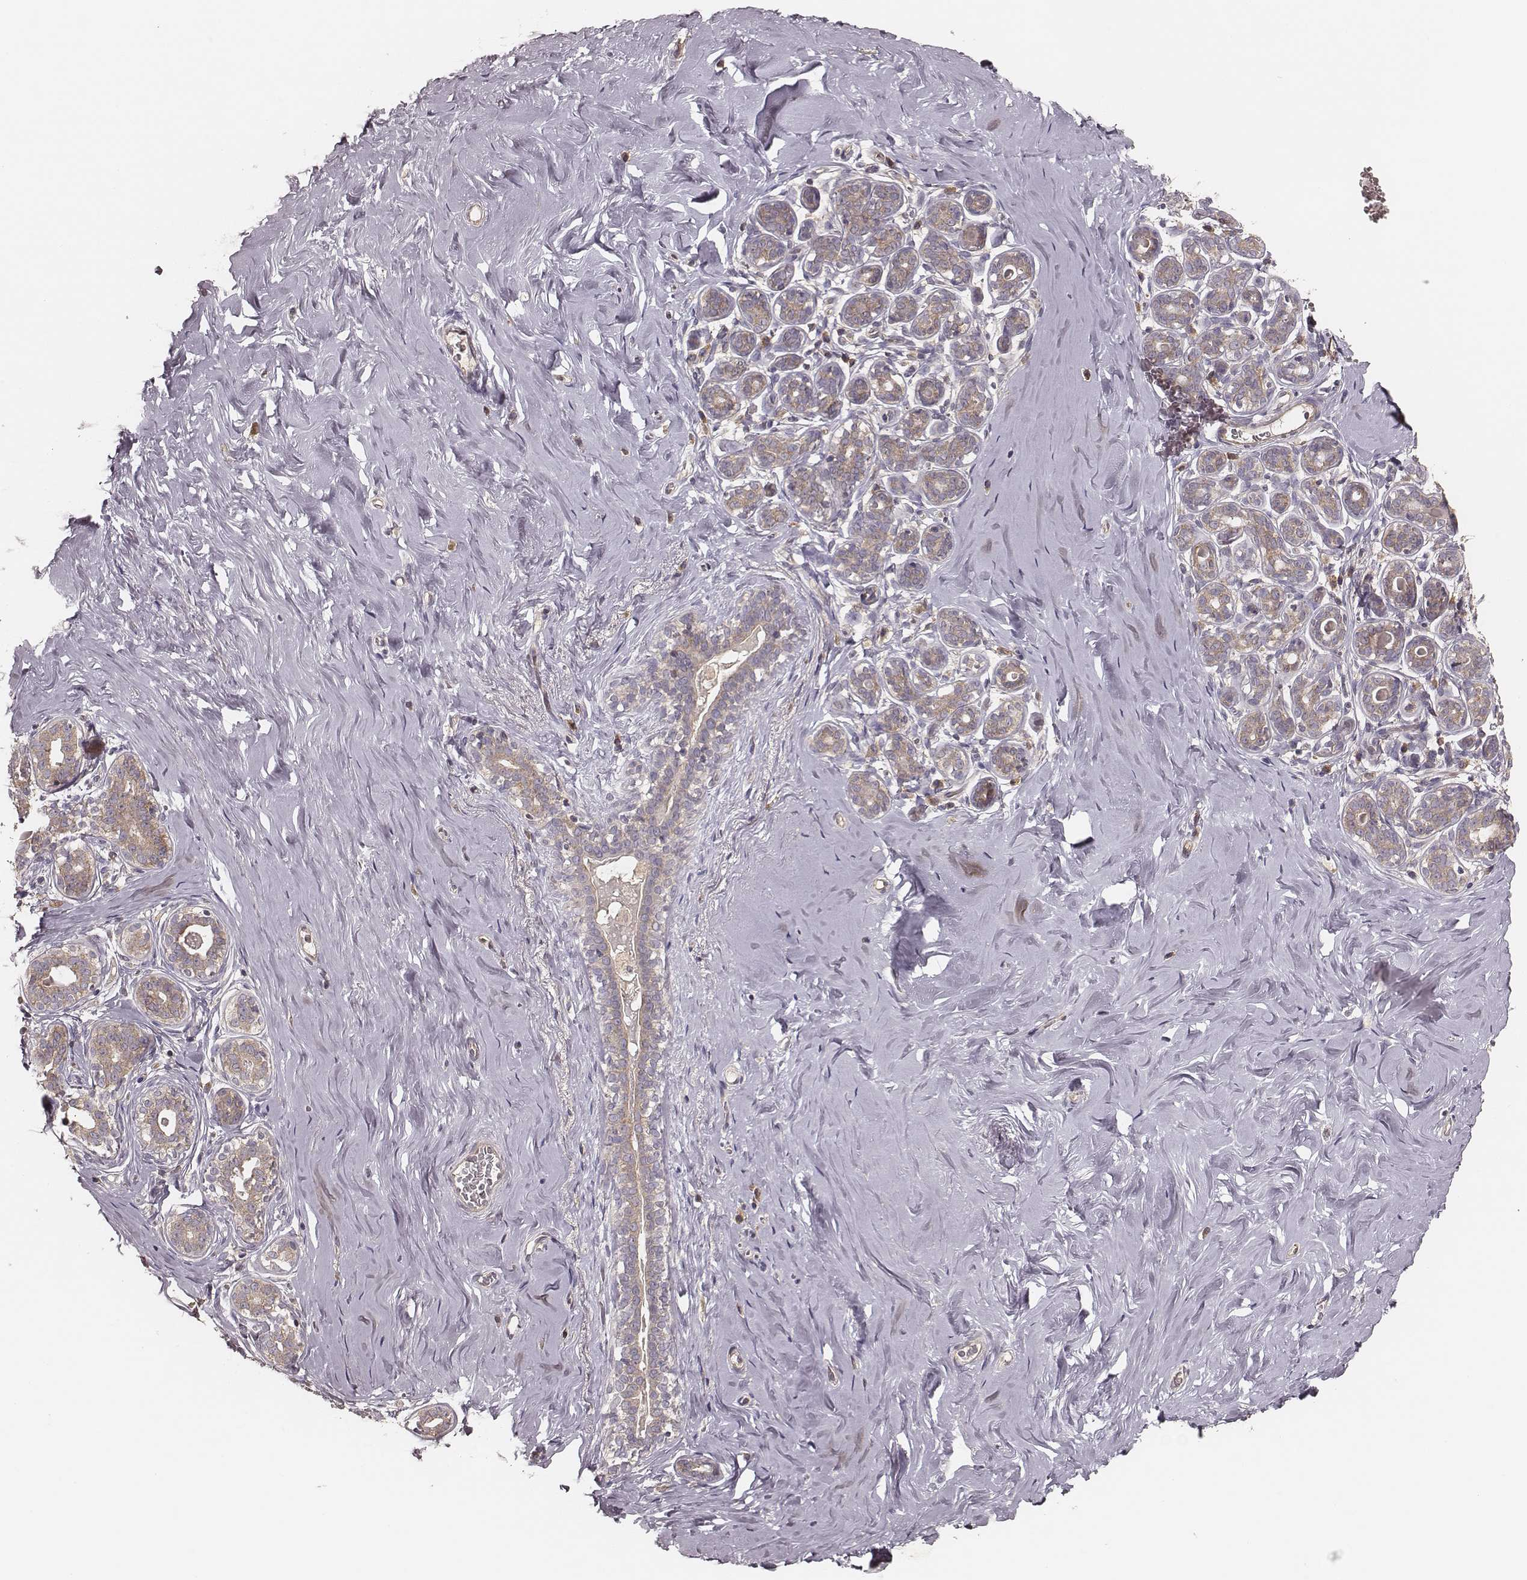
{"staining": {"intensity": "moderate", "quantity": ">75%", "location": "cytoplasmic/membranous"}, "tissue": "breast", "cell_type": "Adipocytes", "image_type": "normal", "snomed": [{"axis": "morphology", "description": "Normal tissue, NOS"}, {"axis": "topography", "description": "Skin"}, {"axis": "topography", "description": "Breast"}], "caption": "A brown stain highlights moderate cytoplasmic/membranous expression of a protein in adipocytes of normal breast. (DAB (3,3'-diaminobenzidine) IHC with brightfield microscopy, high magnification).", "gene": "CARS1", "patient": {"sex": "female", "age": 43}}